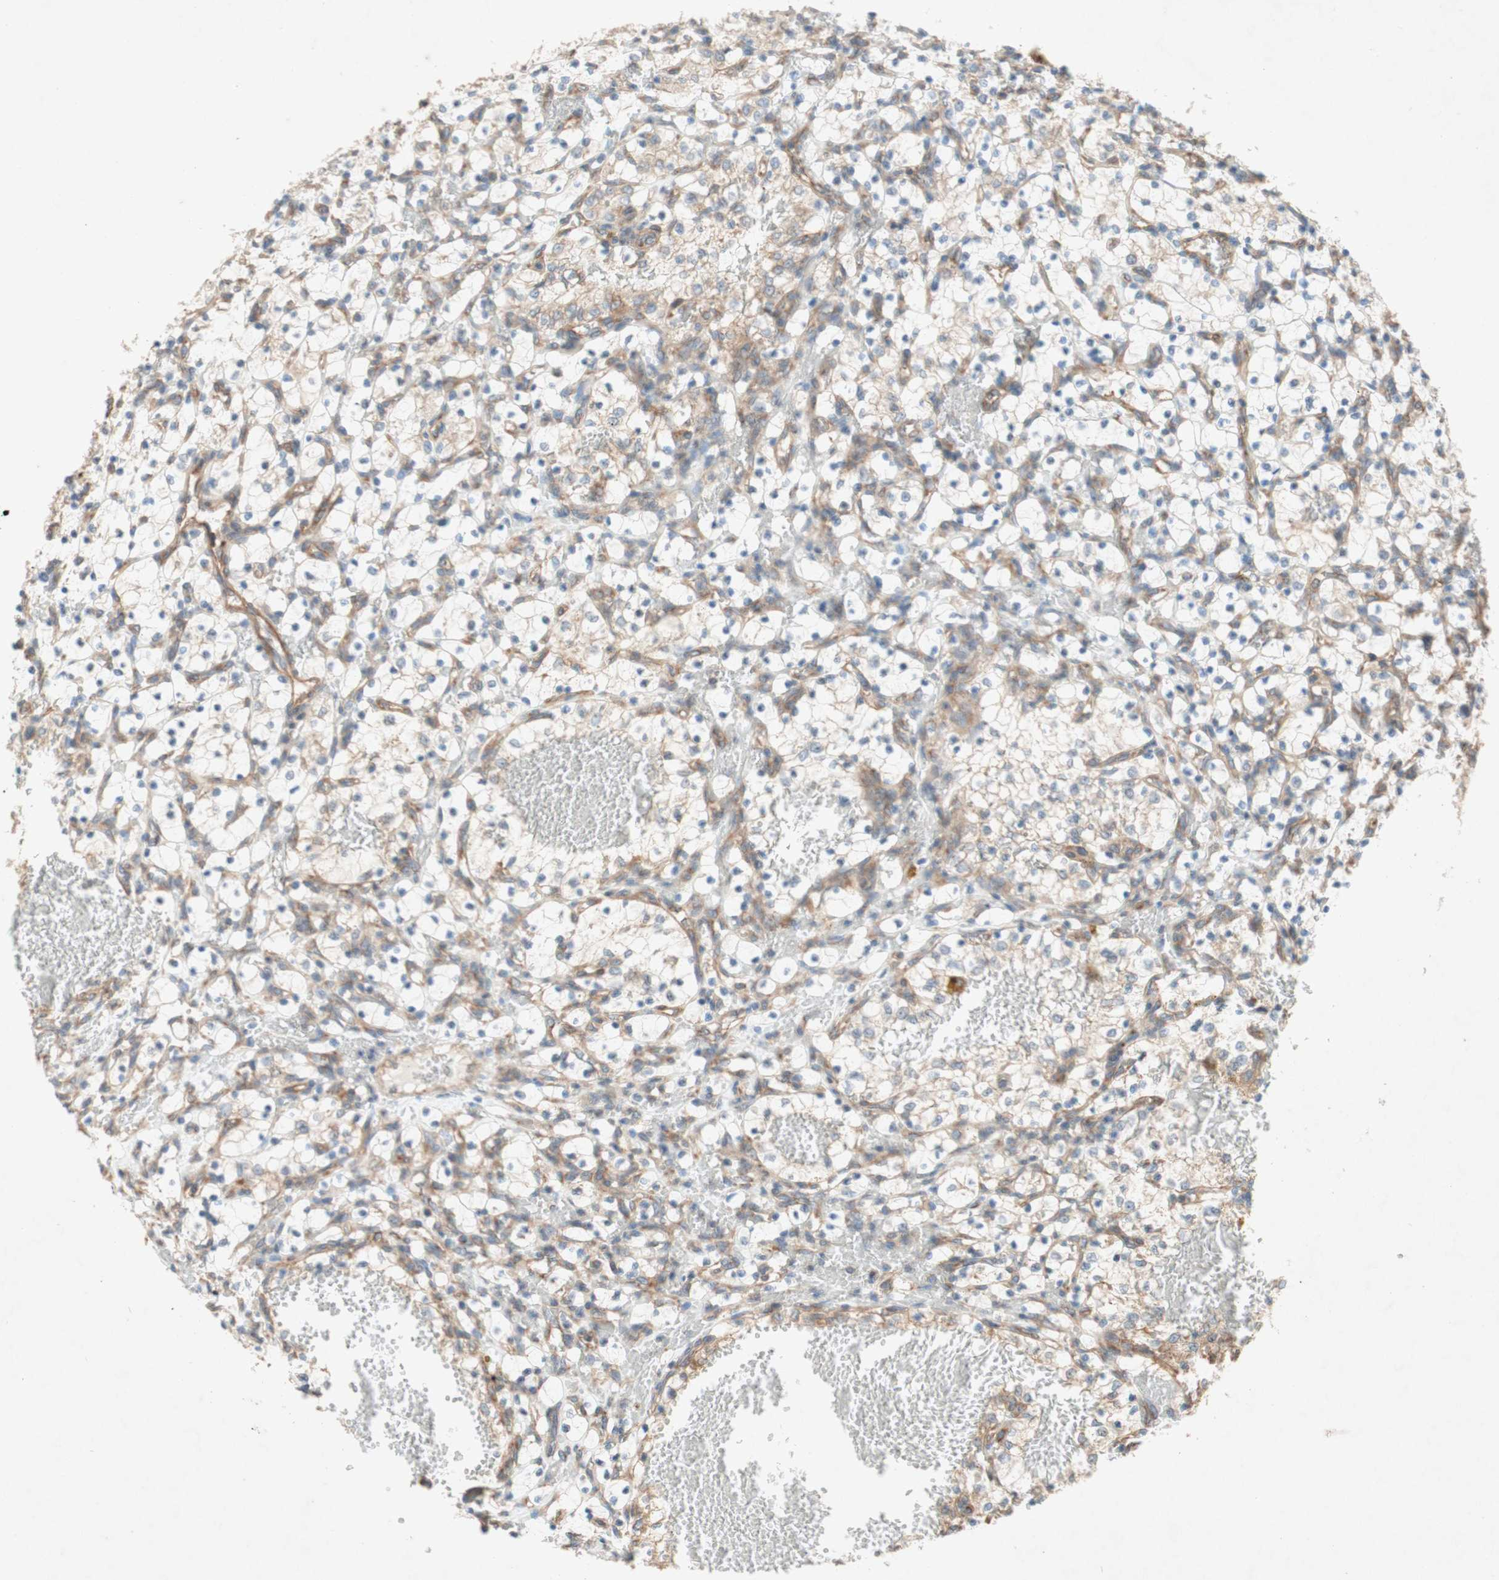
{"staining": {"intensity": "weak", "quantity": "<25%", "location": "cytoplasmic/membranous"}, "tissue": "renal cancer", "cell_type": "Tumor cells", "image_type": "cancer", "snomed": [{"axis": "morphology", "description": "Adenocarcinoma, NOS"}, {"axis": "topography", "description": "Kidney"}], "caption": "This is an IHC photomicrograph of renal cancer (adenocarcinoma). There is no positivity in tumor cells.", "gene": "SOCS2", "patient": {"sex": "female", "age": 69}}